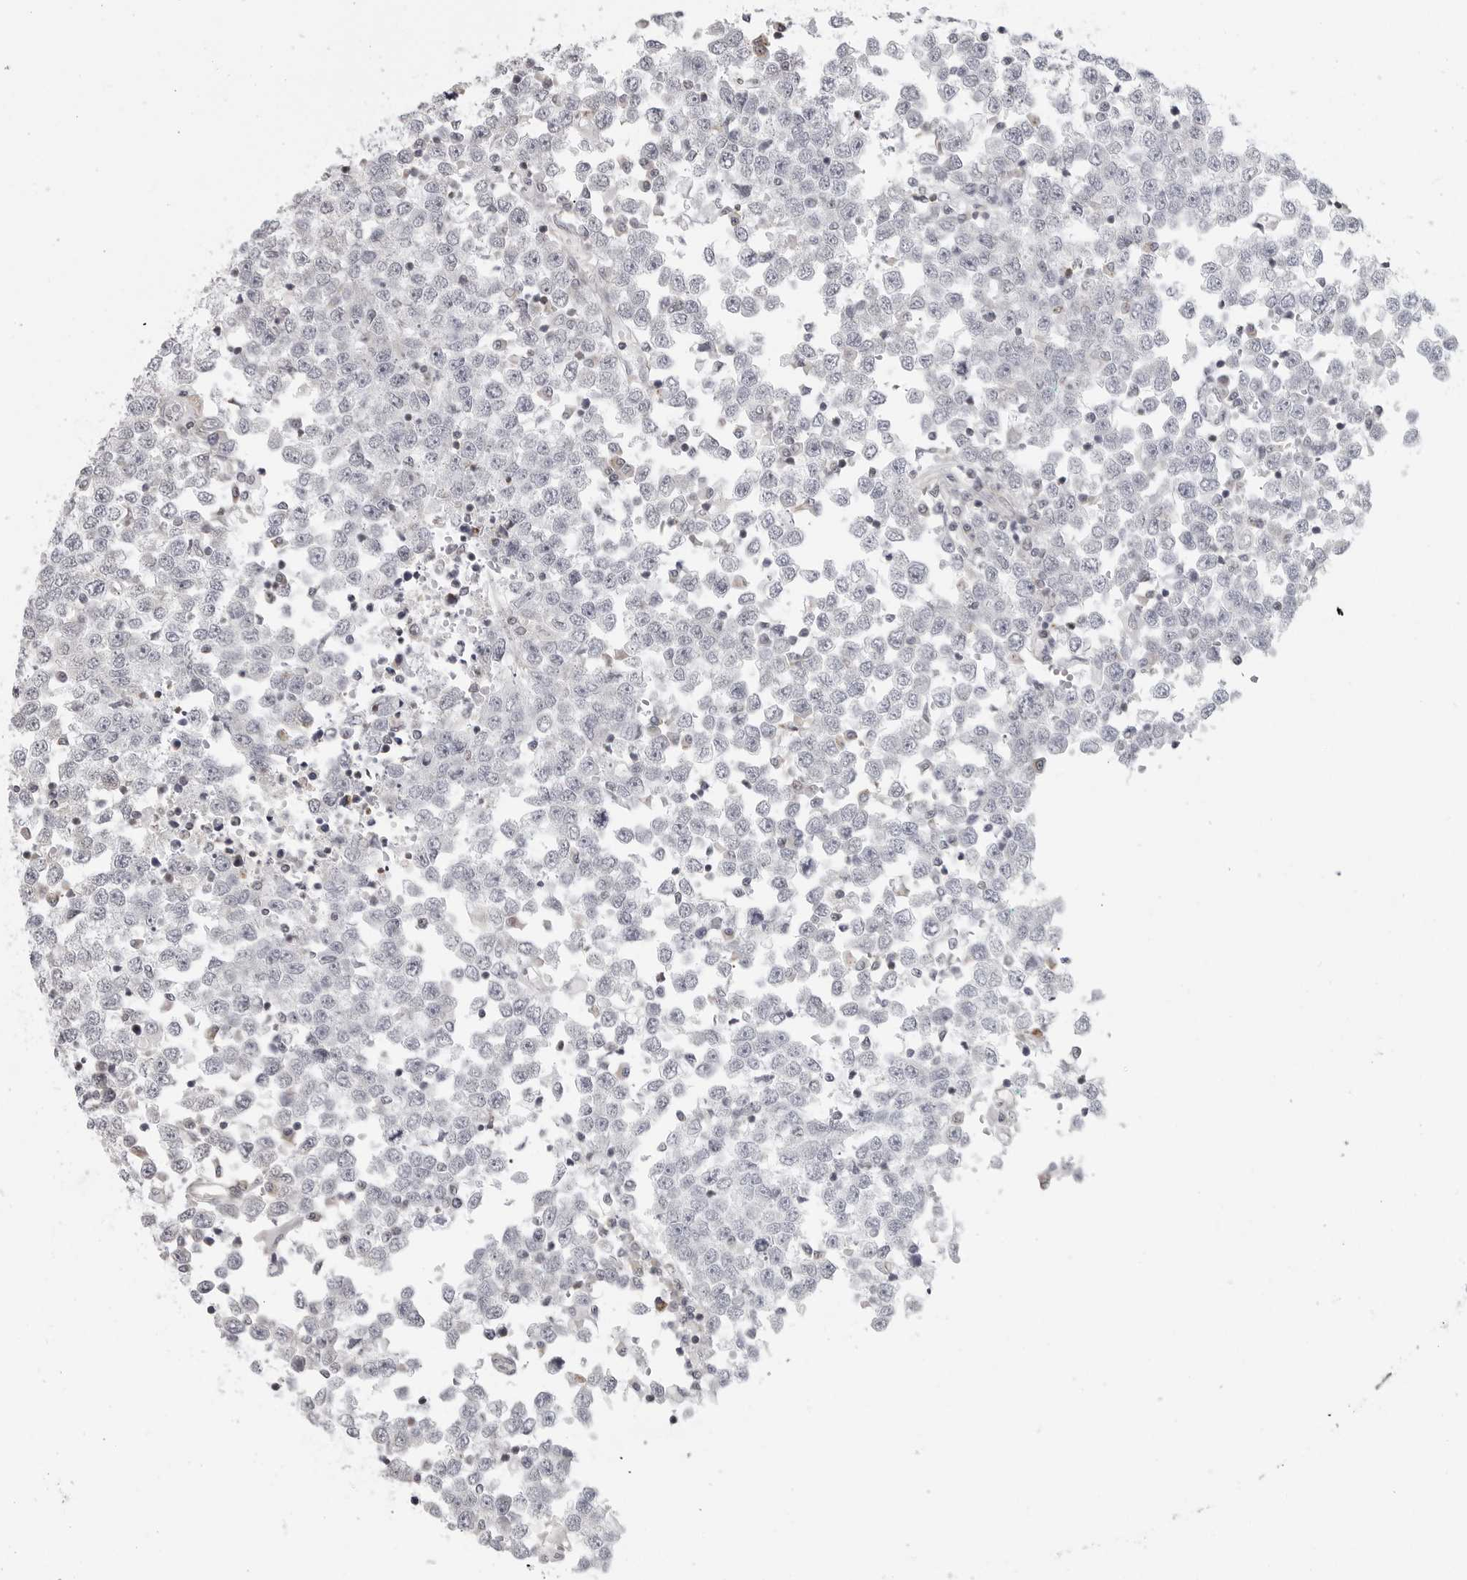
{"staining": {"intensity": "negative", "quantity": "none", "location": "none"}, "tissue": "testis cancer", "cell_type": "Tumor cells", "image_type": "cancer", "snomed": [{"axis": "morphology", "description": "Seminoma, NOS"}, {"axis": "topography", "description": "Testis"}], "caption": "Photomicrograph shows no protein expression in tumor cells of testis cancer (seminoma) tissue. Brightfield microscopy of IHC stained with DAB (brown) and hematoxylin (blue), captured at high magnification.", "gene": "MAP7D1", "patient": {"sex": "male", "age": 65}}